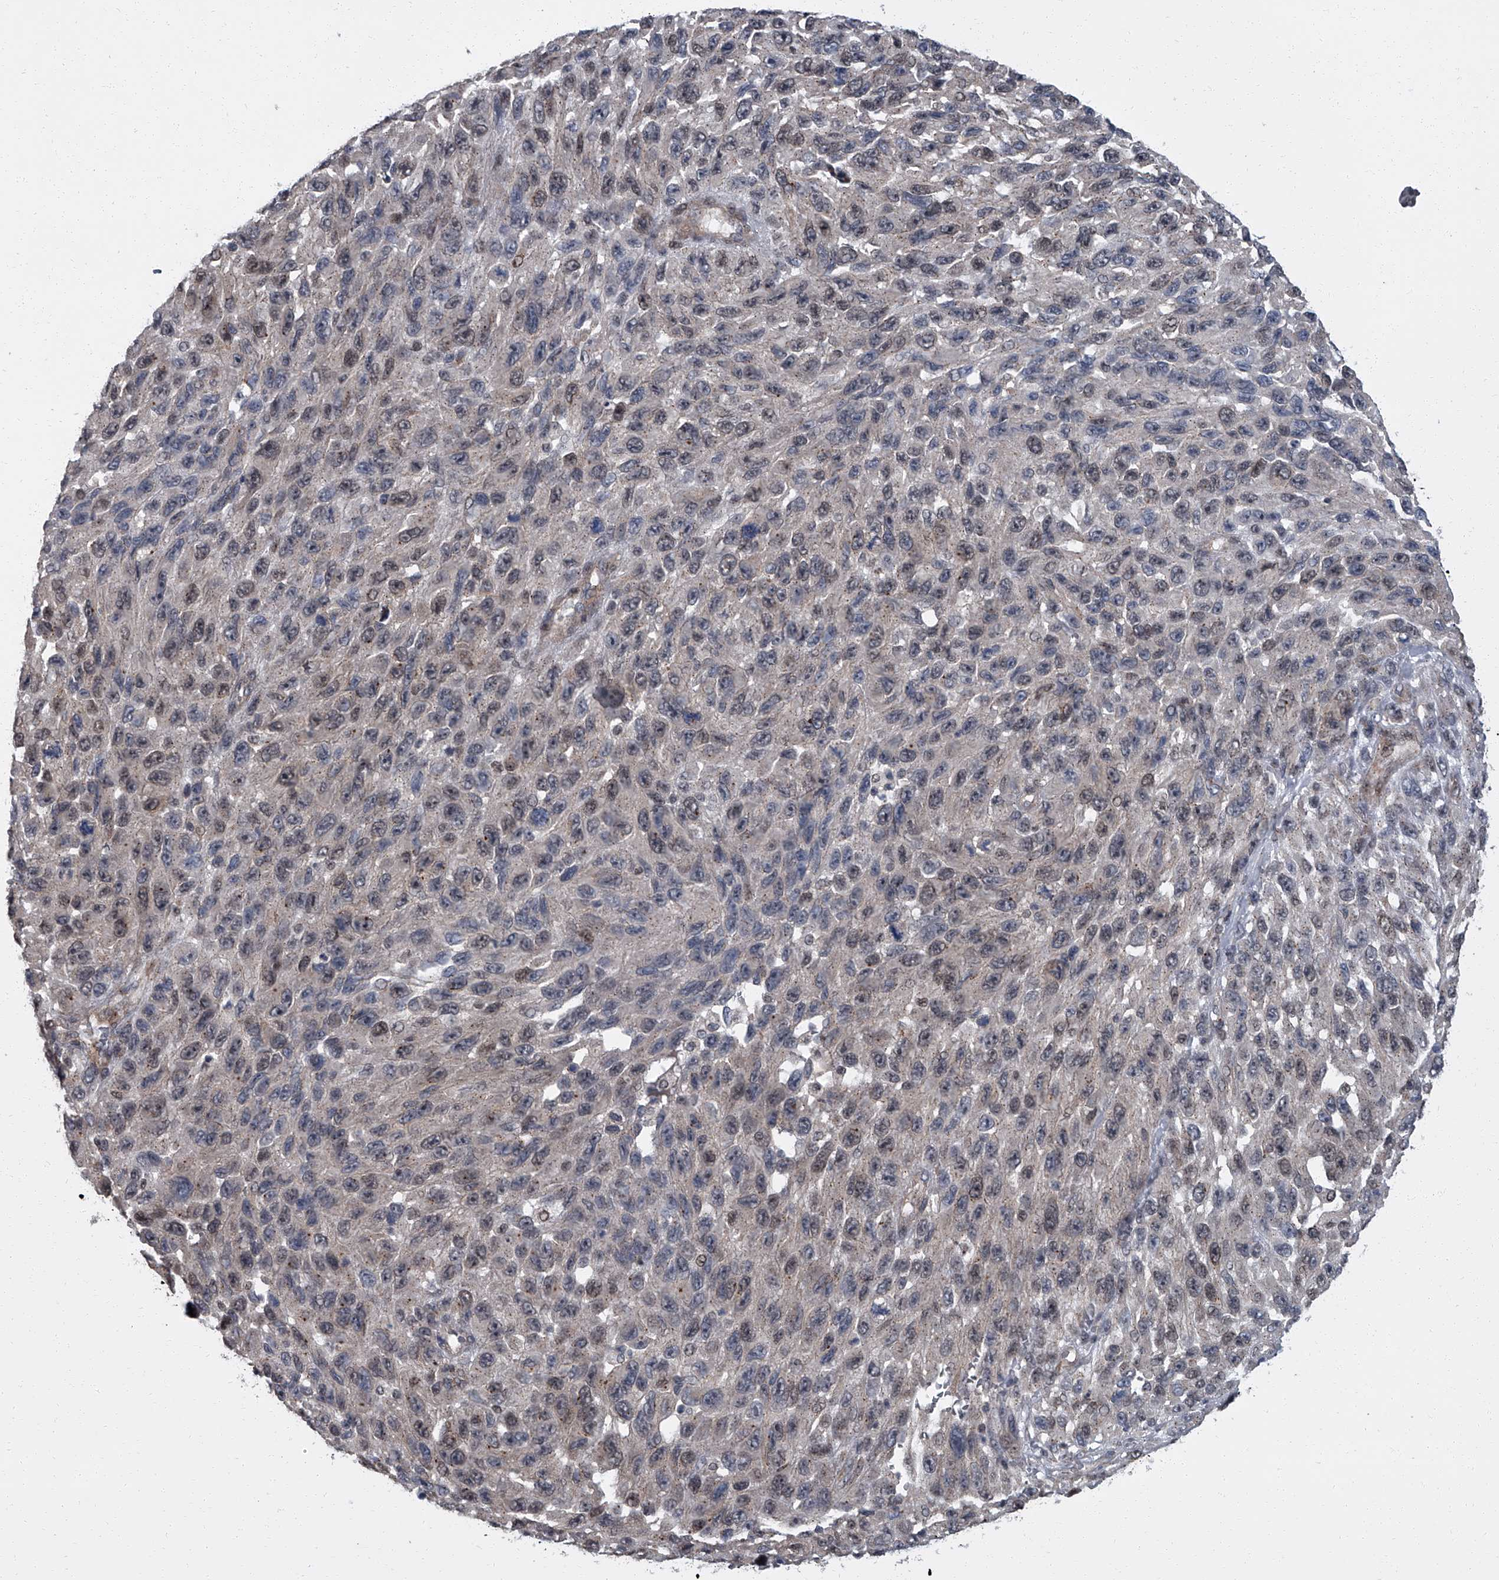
{"staining": {"intensity": "weak", "quantity": "25%-75%", "location": "nuclear"}, "tissue": "melanoma", "cell_type": "Tumor cells", "image_type": "cancer", "snomed": [{"axis": "morphology", "description": "Malignant melanoma, NOS"}, {"axis": "topography", "description": "Skin"}], "caption": "Tumor cells reveal low levels of weak nuclear staining in approximately 25%-75% of cells in human melanoma.", "gene": "ZNF274", "patient": {"sex": "female", "age": 96}}